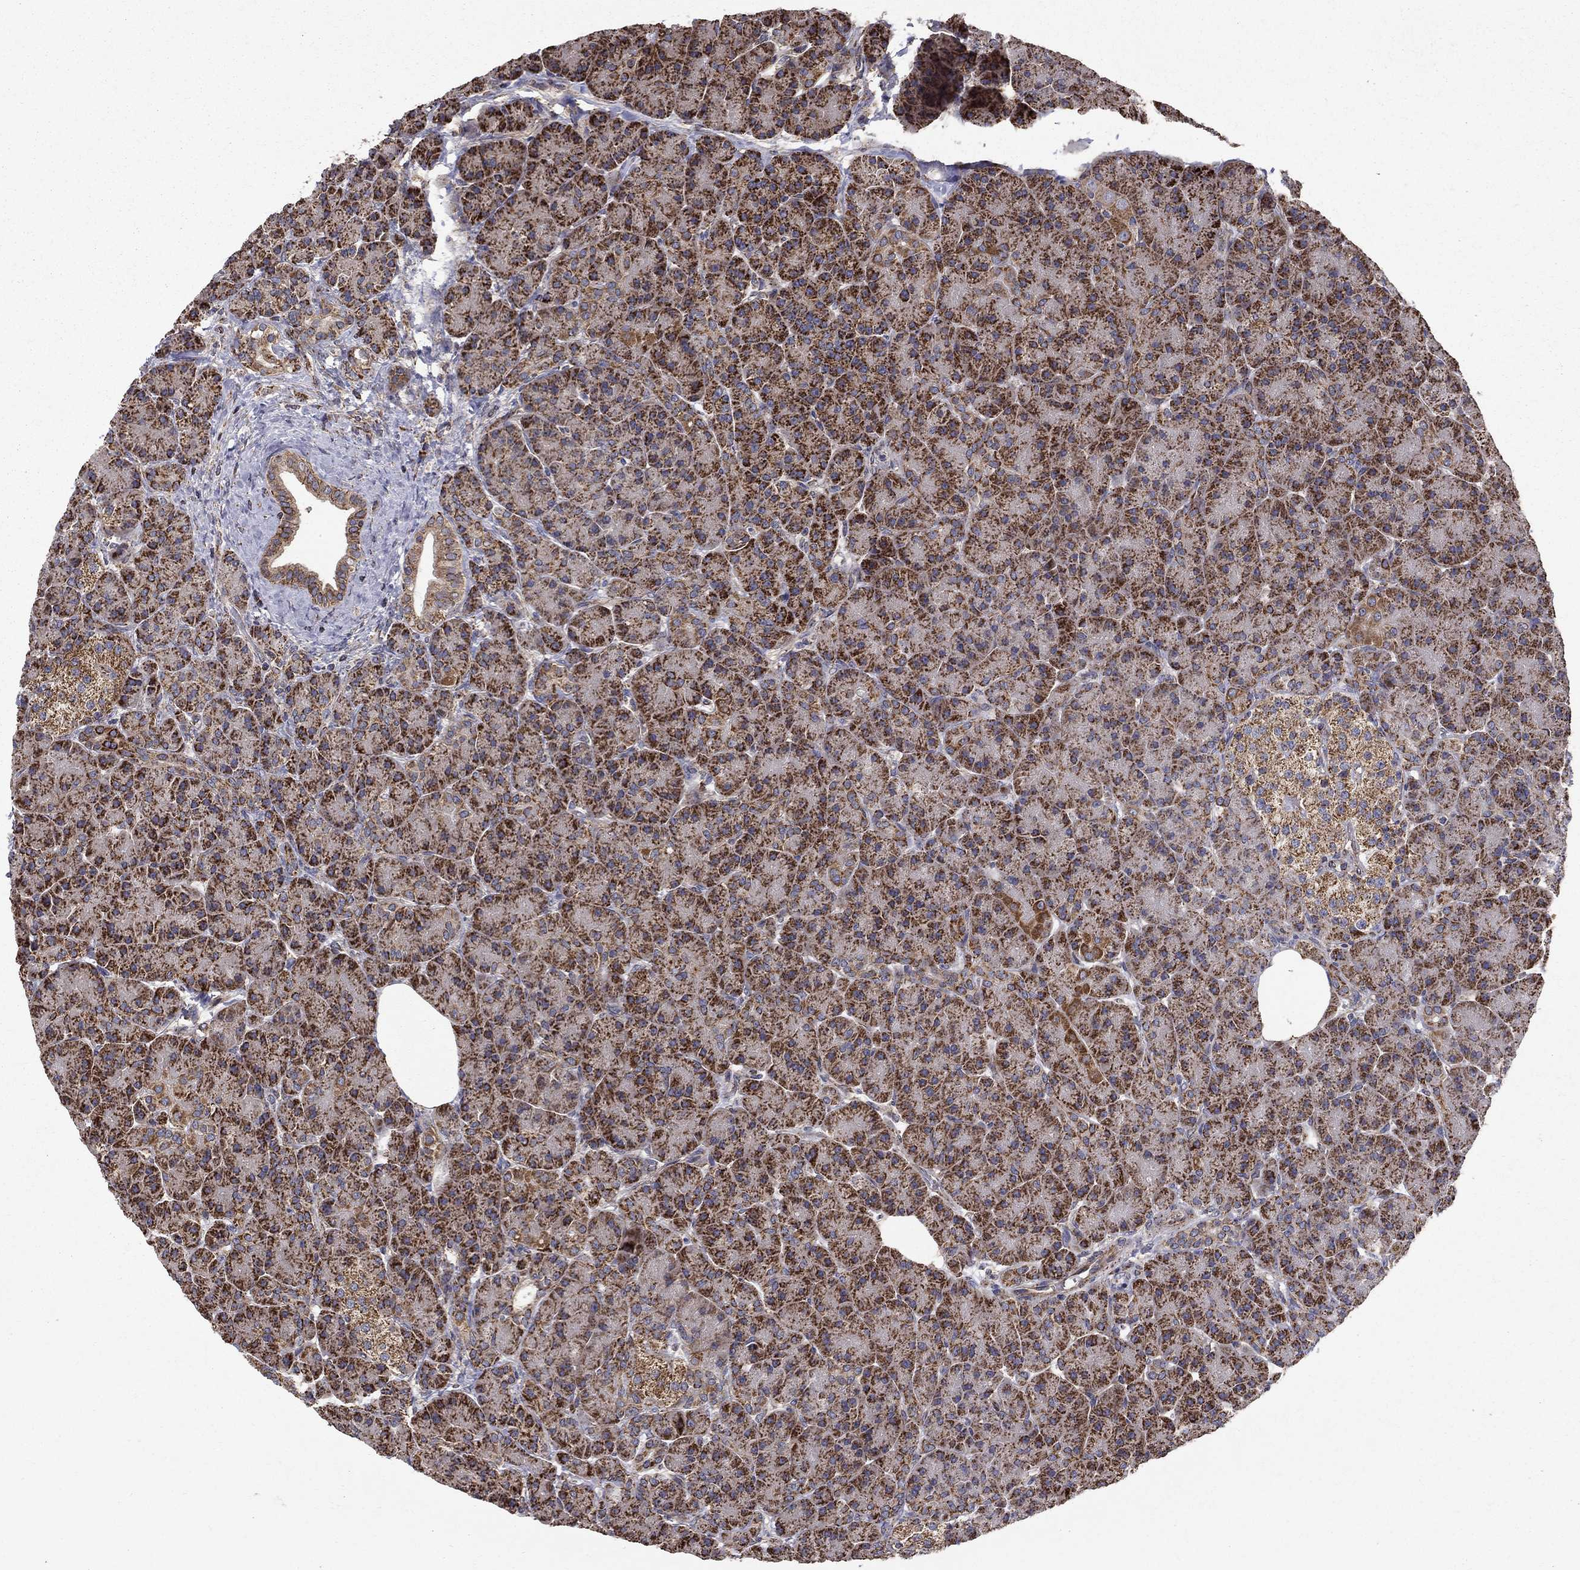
{"staining": {"intensity": "strong", "quantity": ">75%", "location": "cytoplasmic/membranous"}, "tissue": "pancreas", "cell_type": "Exocrine glandular cells", "image_type": "normal", "snomed": [{"axis": "morphology", "description": "Normal tissue, NOS"}, {"axis": "topography", "description": "Pancreas"}], "caption": "The immunohistochemical stain labels strong cytoplasmic/membranous staining in exocrine glandular cells of normal pancreas.", "gene": "NDUFS8", "patient": {"sex": "female", "age": 63}}